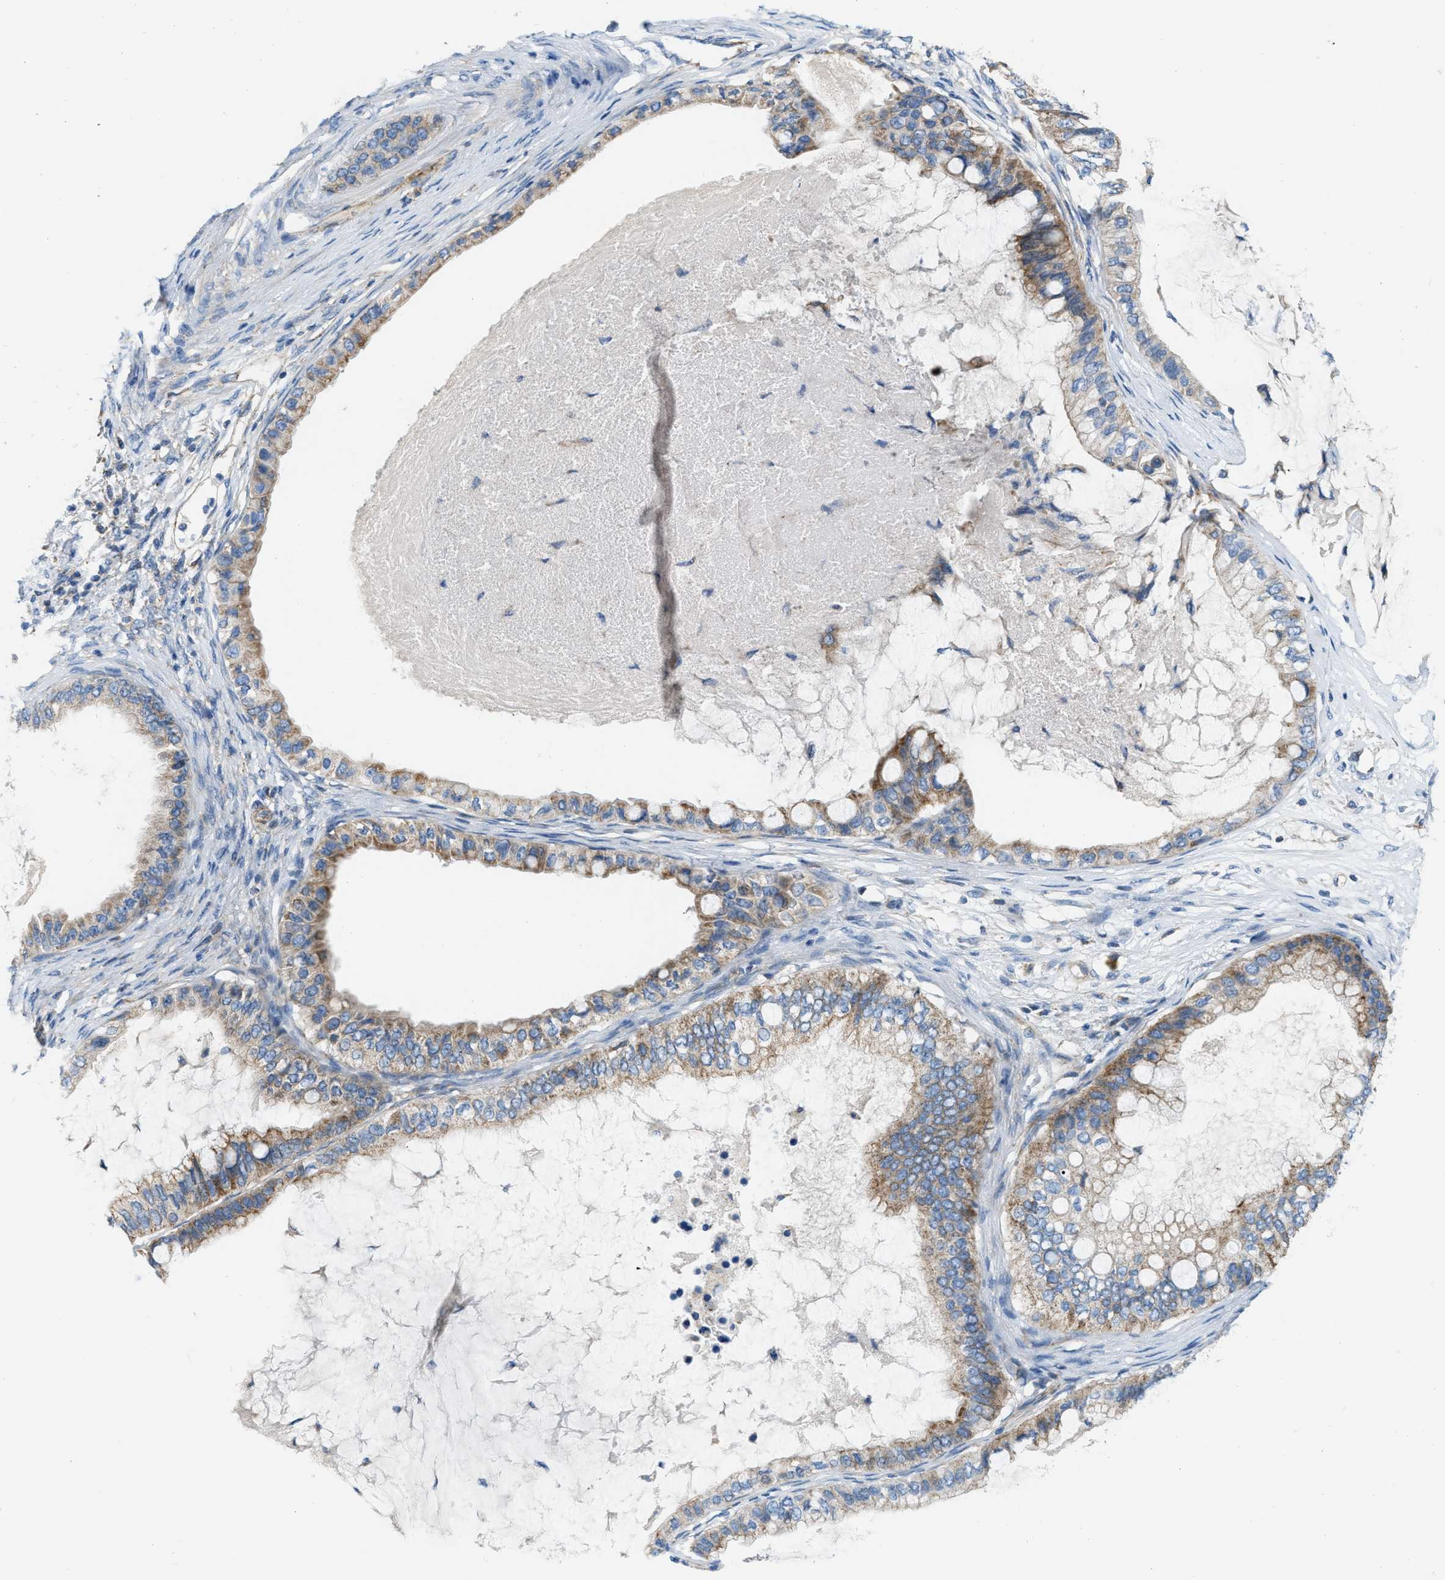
{"staining": {"intensity": "moderate", "quantity": ">75%", "location": "cytoplasmic/membranous"}, "tissue": "ovarian cancer", "cell_type": "Tumor cells", "image_type": "cancer", "snomed": [{"axis": "morphology", "description": "Cystadenocarcinoma, mucinous, NOS"}, {"axis": "topography", "description": "Ovary"}], "caption": "High-magnification brightfield microscopy of ovarian mucinous cystadenocarcinoma stained with DAB (brown) and counterstained with hematoxylin (blue). tumor cells exhibit moderate cytoplasmic/membranous positivity is identified in approximately>75% of cells.", "gene": "JADE1", "patient": {"sex": "female", "age": 80}}